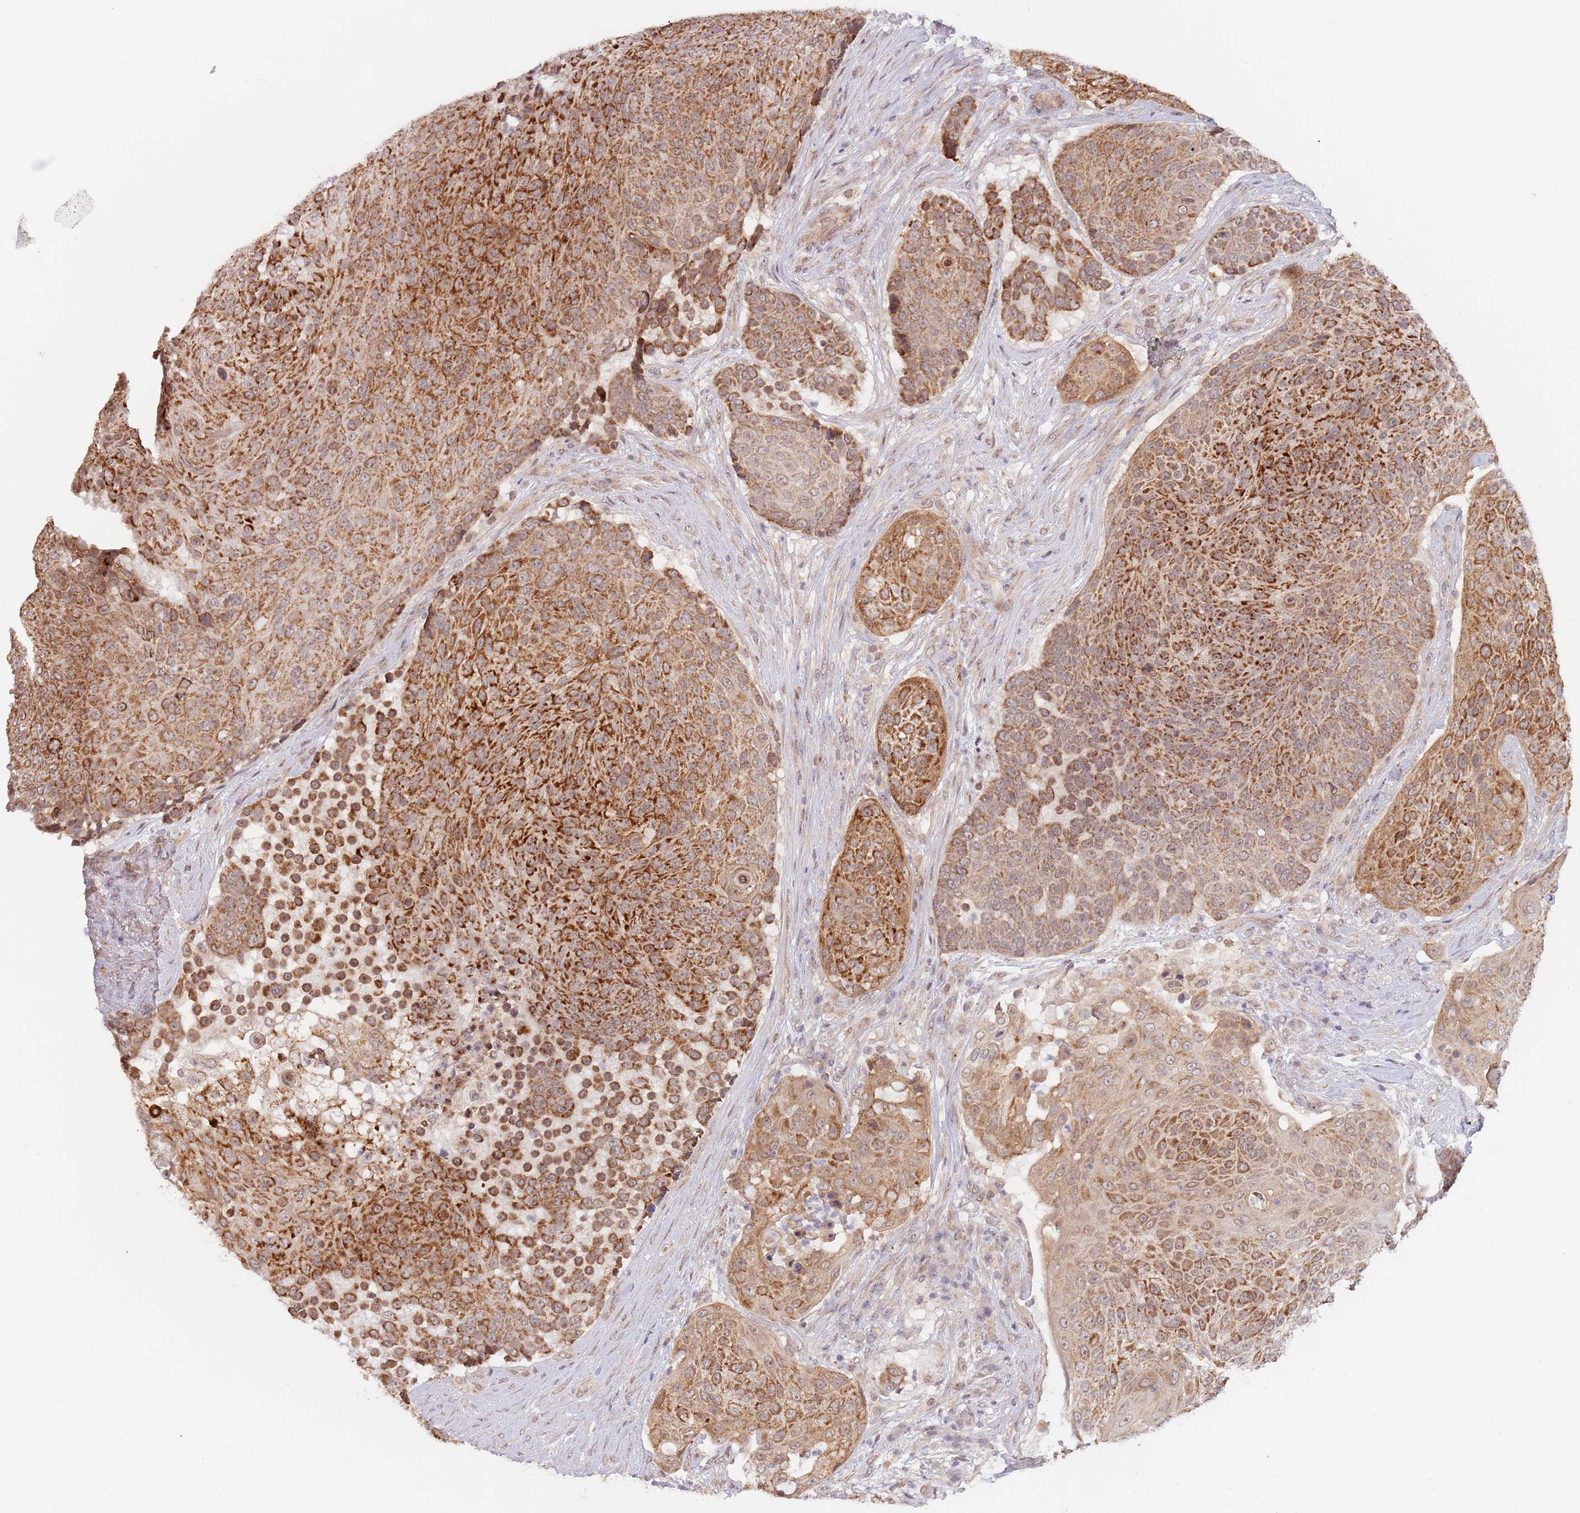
{"staining": {"intensity": "strong", "quantity": ">75%", "location": "cytoplasmic/membranous"}, "tissue": "urothelial cancer", "cell_type": "Tumor cells", "image_type": "cancer", "snomed": [{"axis": "morphology", "description": "Urothelial carcinoma, High grade"}, {"axis": "topography", "description": "Urinary bladder"}], "caption": "Urothelial carcinoma (high-grade) tissue reveals strong cytoplasmic/membranous positivity in about >75% of tumor cells", "gene": "UQCC3", "patient": {"sex": "female", "age": 63}}